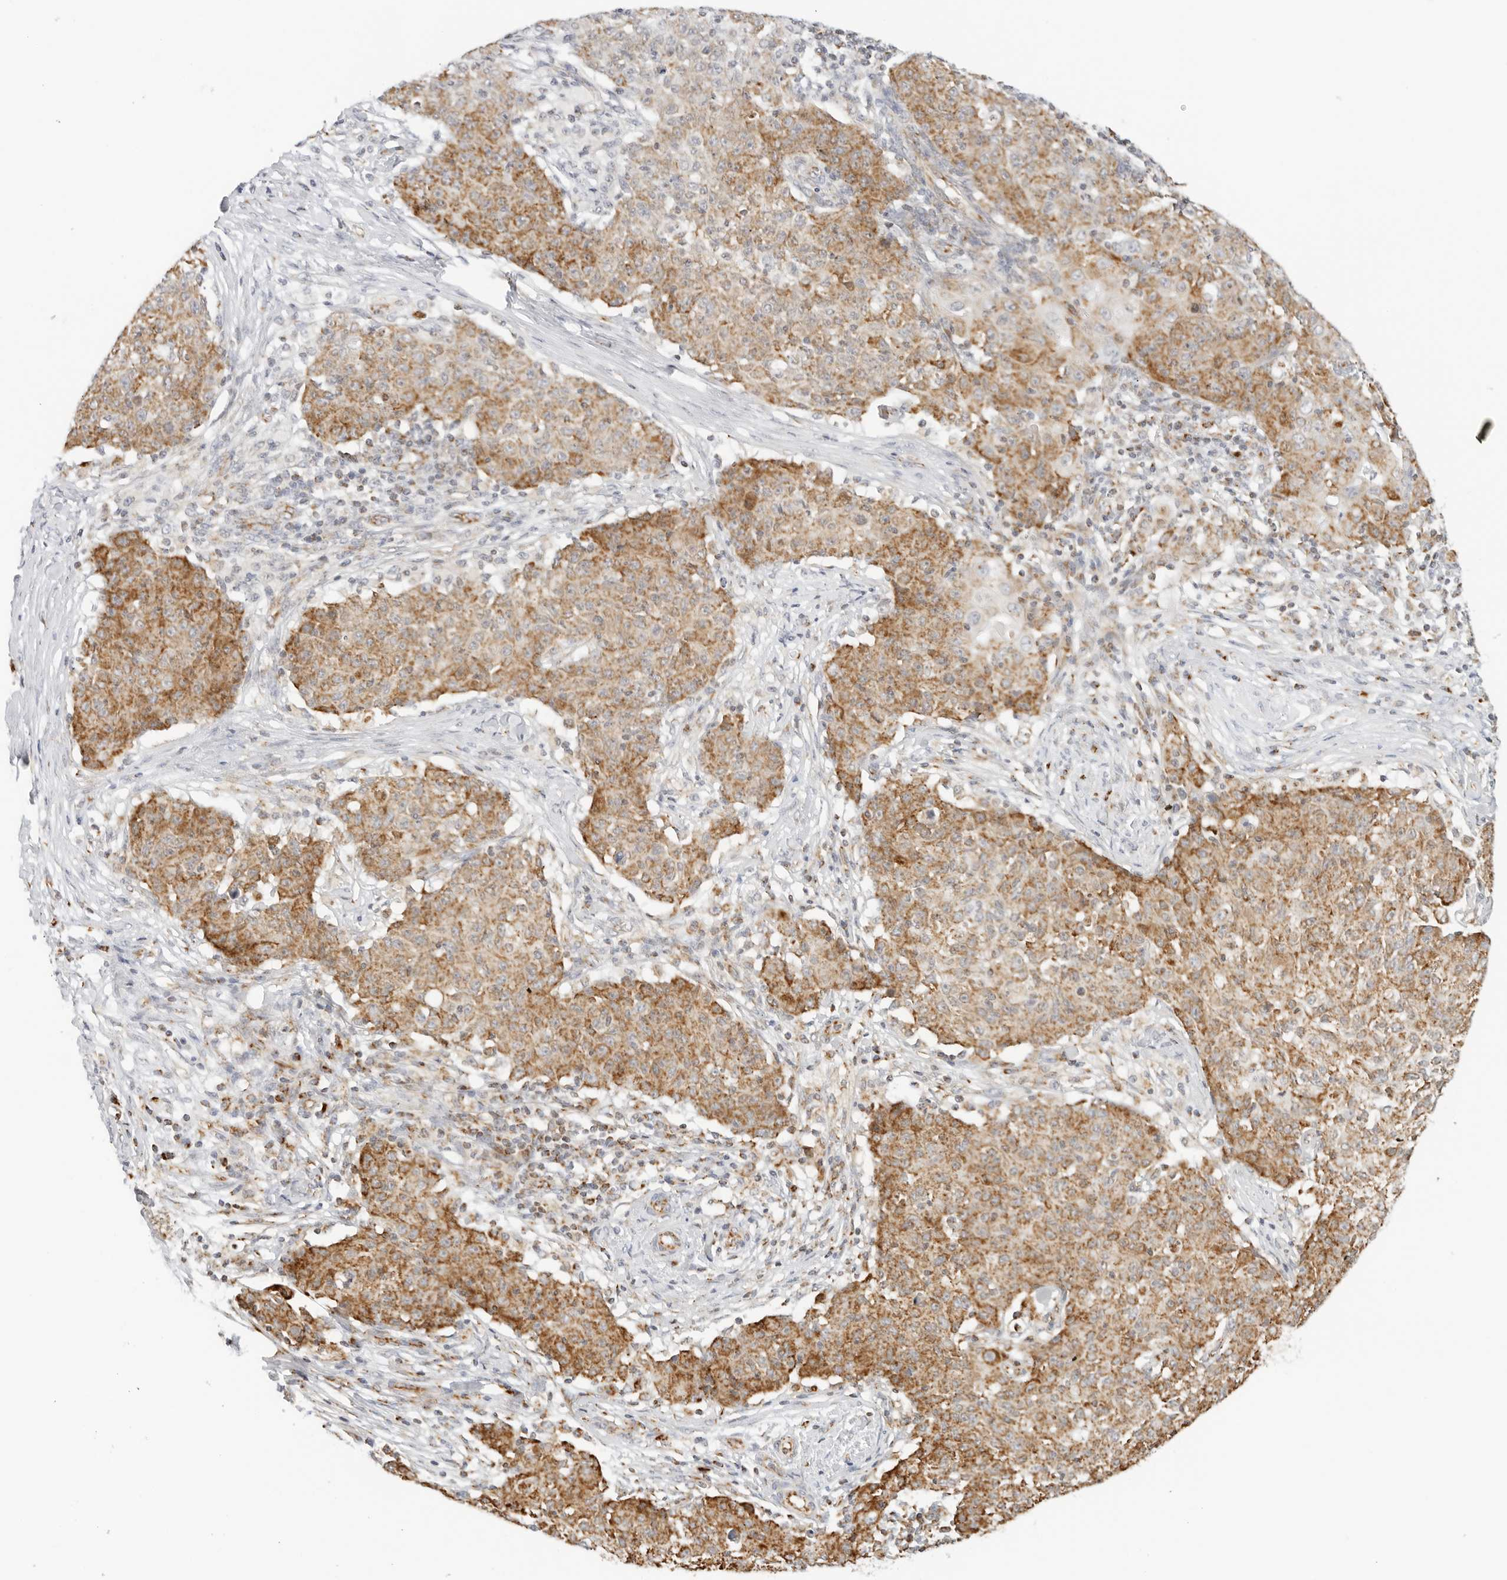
{"staining": {"intensity": "moderate", "quantity": ">75%", "location": "cytoplasmic/membranous"}, "tissue": "ovarian cancer", "cell_type": "Tumor cells", "image_type": "cancer", "snomed": [{"axis": "morphology", "description": "Carcinoma, endometroid"}, {"axis": "topography", "description": "Ovary"}], "caption": "An immunohistochemistry (IHC) photomicrograph of tumor tissue is shown. Protein staining in brown highlights moderate cytoplasmic/membranous positivity in ovarian endometroid carcinoma within tumor cells.", "gene": "RC3H1", "patient": {"sex": "female", "age": 42}}